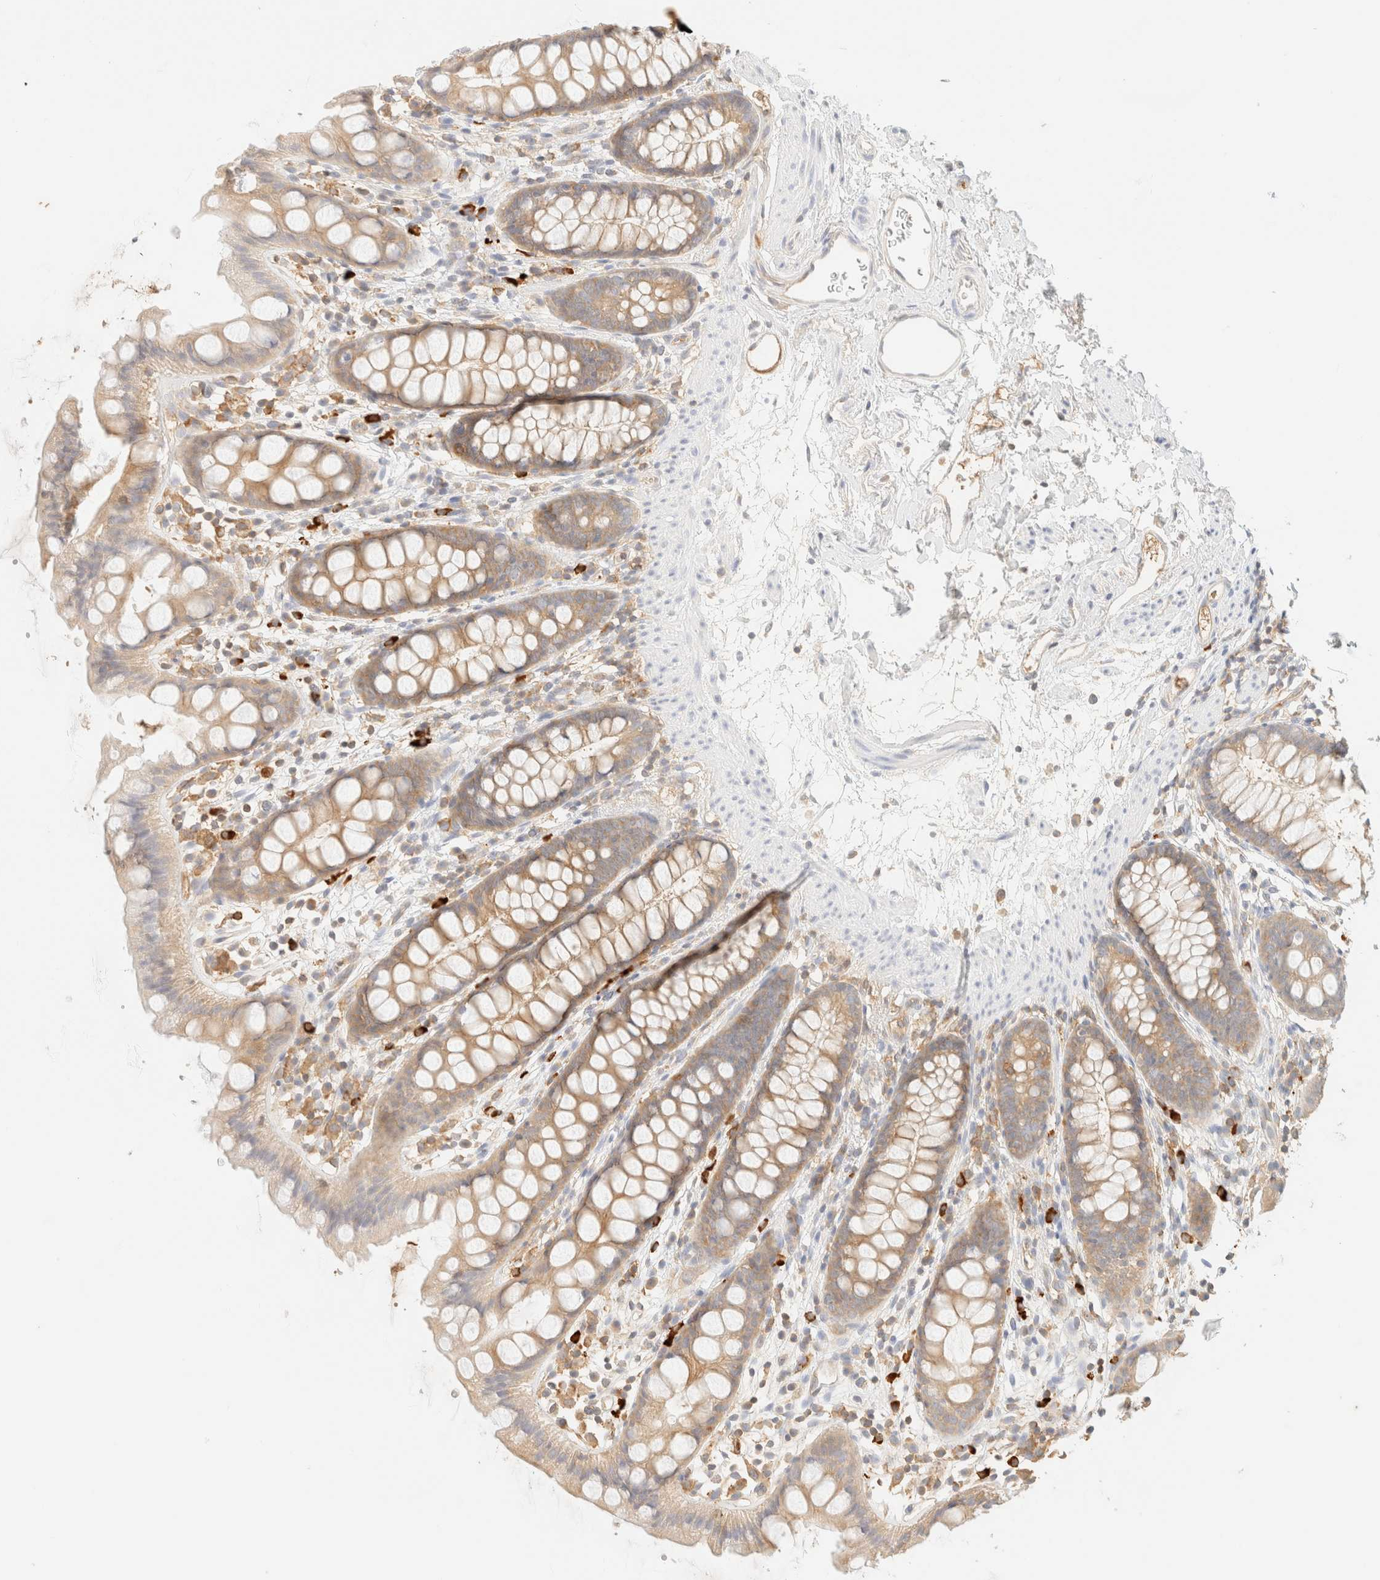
{"staining": {"intensity": "weak", "quantity": ">75%", "location": "cytoplasmic/membranous"}, "tissue": "rectum", "cell_type": "Glandular cells", "image_type": "normal", "snomed": [{"axis": "morphology", "description": "Normal tissue, NOS"}, {"axis": "topography", "description": "Rectum"}], "caption": "This photomicrograph shows immunohistochemistry (IHC) staining of unremarkable human rectum, with low weak cytoplasmic/membranous positivity in approximately >75% of glandular cells.", "gene": "FHOD1", "patient": {"sex": "female", "age": 65}}